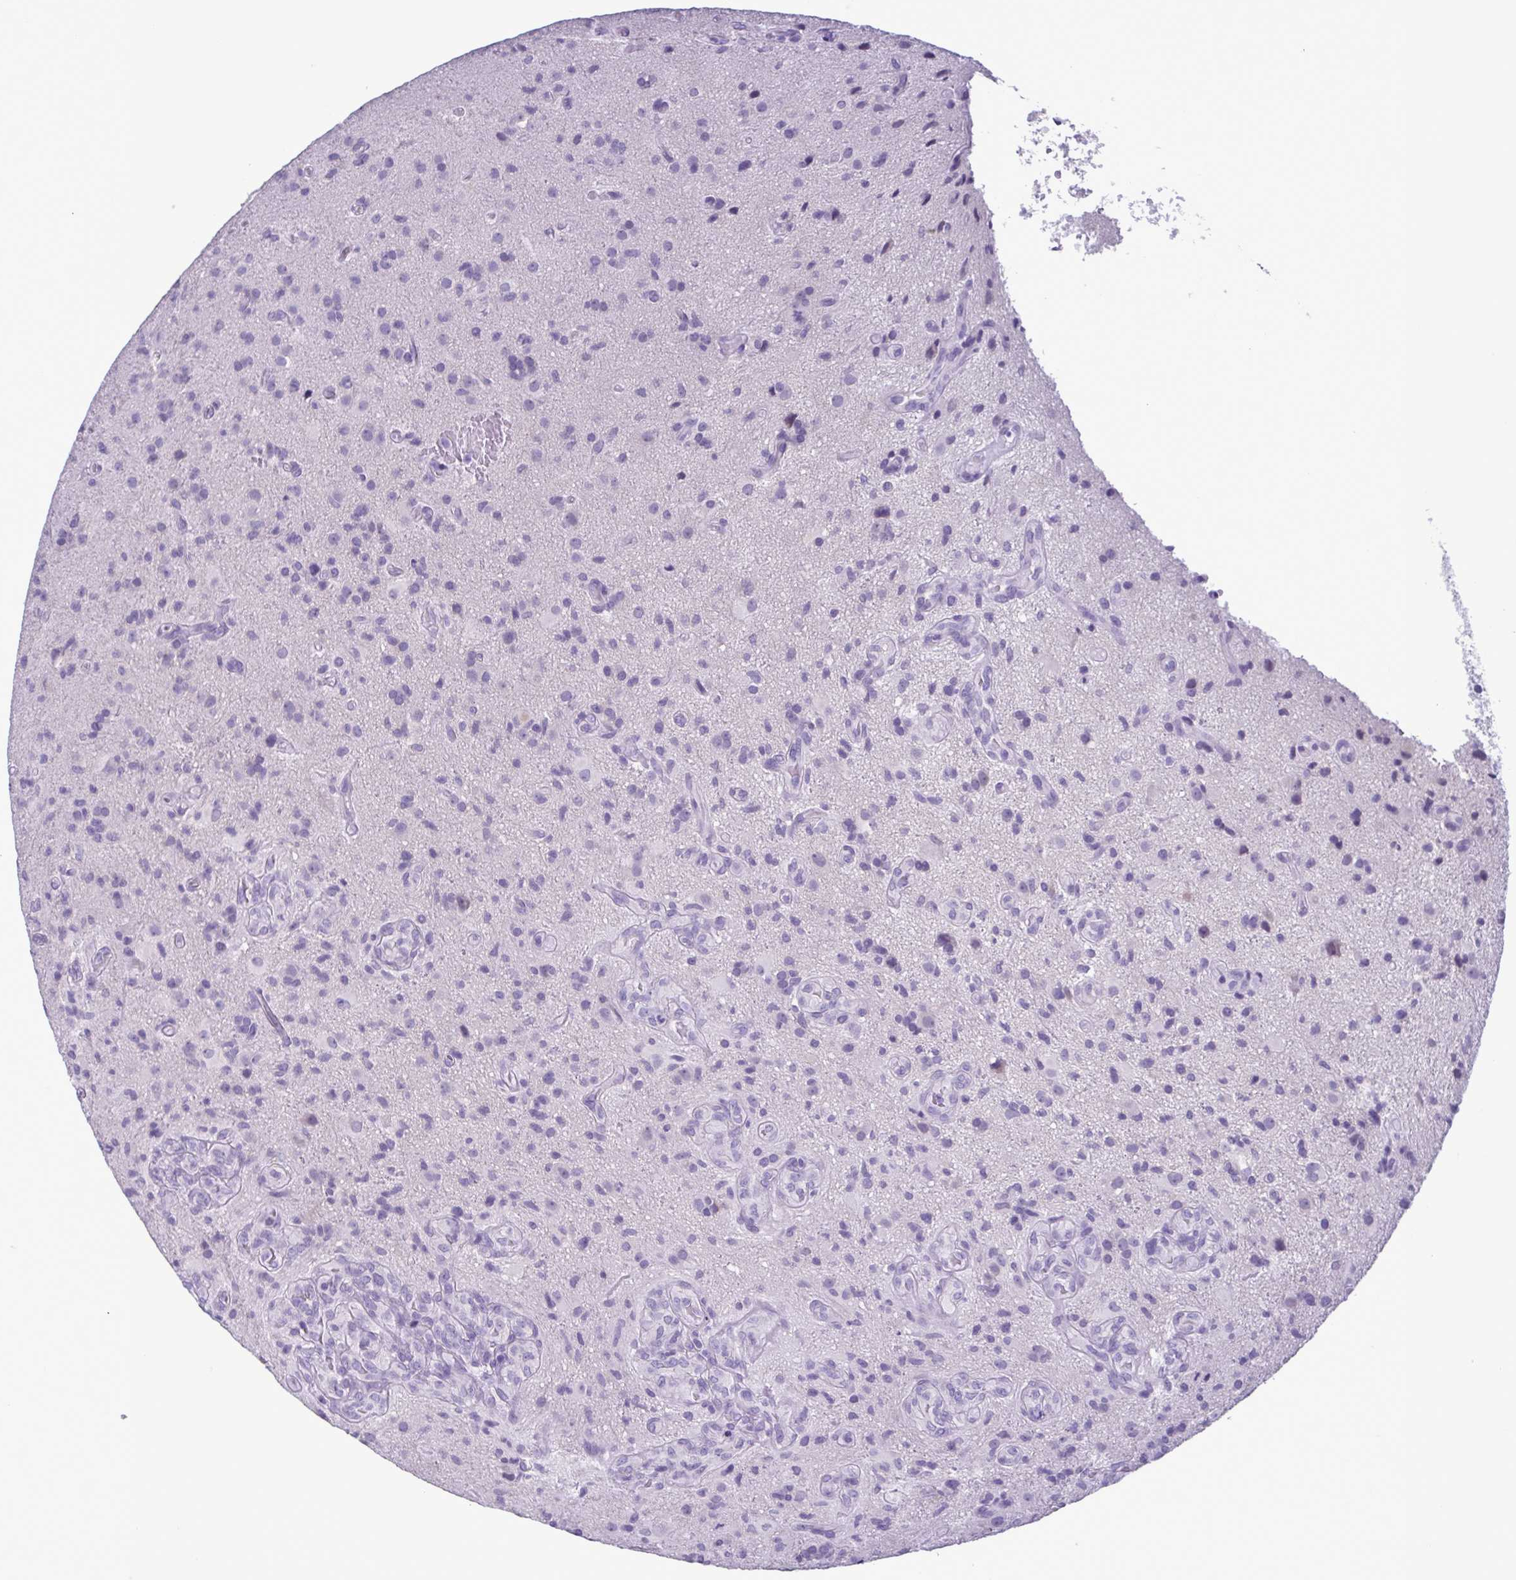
{"staining": {"intensity": "negative", "quantity": "none", "location": "none"}, "tissue": "glioma", "cell_type": "Tumor cells", "image_type": "cancer", "snomed": [{"axis": "morphology", "description": "Glioma, malignant, High grade"}, {"axis": "topography", "description": "Brain"}], "caption": "Protein analysis of glioma reveals no significant expression in tumor cells.", "gene": "INAFM1", "patient": {"sex": "male", "age": 55}}